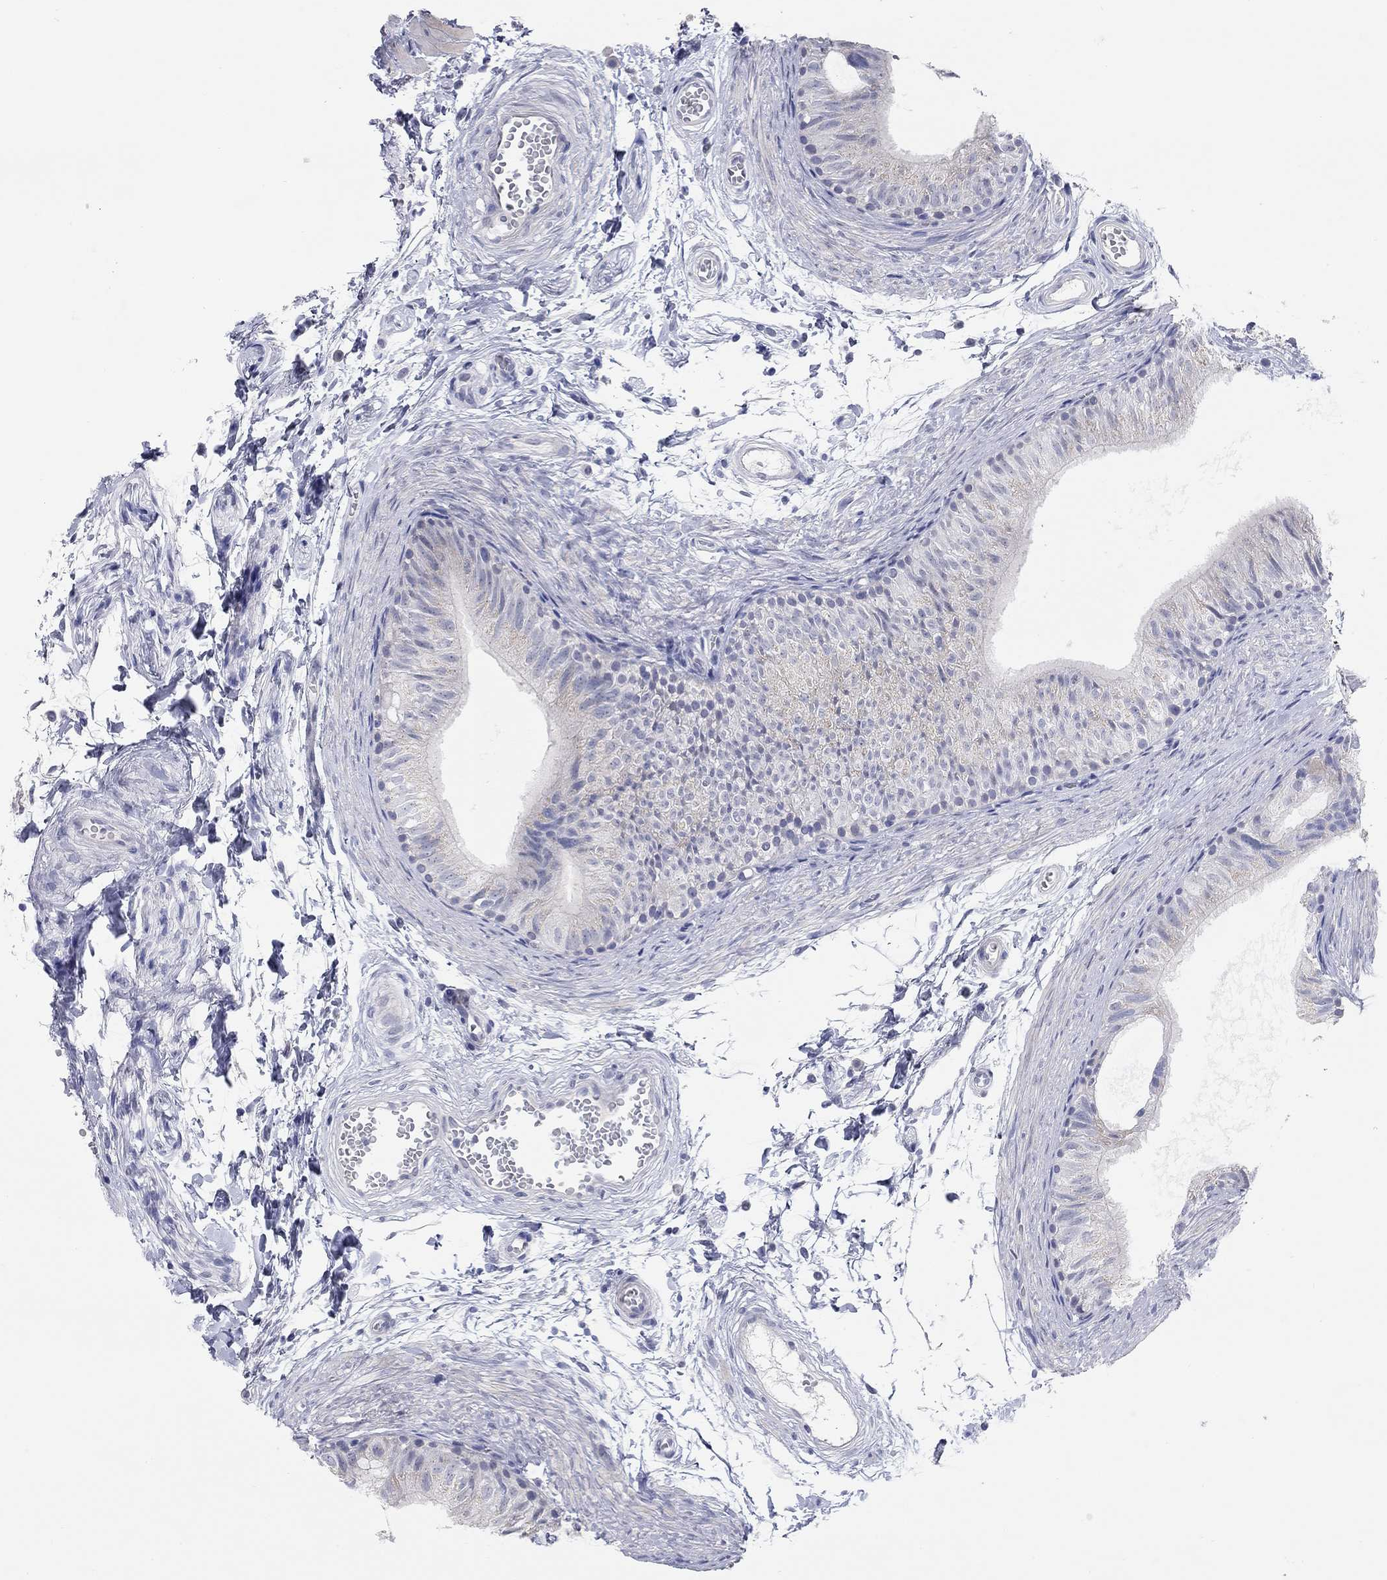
{"staining": {"intensity": "negative", "quantity": "none", "location": "none"}, "tissue": "epididymis", "cell_type": "Glandular cells", "image_type": "normal", "snomed": [{"axis": "morphology", "description": "Normal tissue, NOS"}, {"axis": "topography", "description": "Epididymis"}], "caption": "Immunohistochemistry histopathology image of normal epididymis: epididymis stained with DAB (3,3'-diaminobenzidine) reveals no significant protein staining in glandular cells.", "gene": "WASF3", "patient": {"sex": "male", "age": 22}}